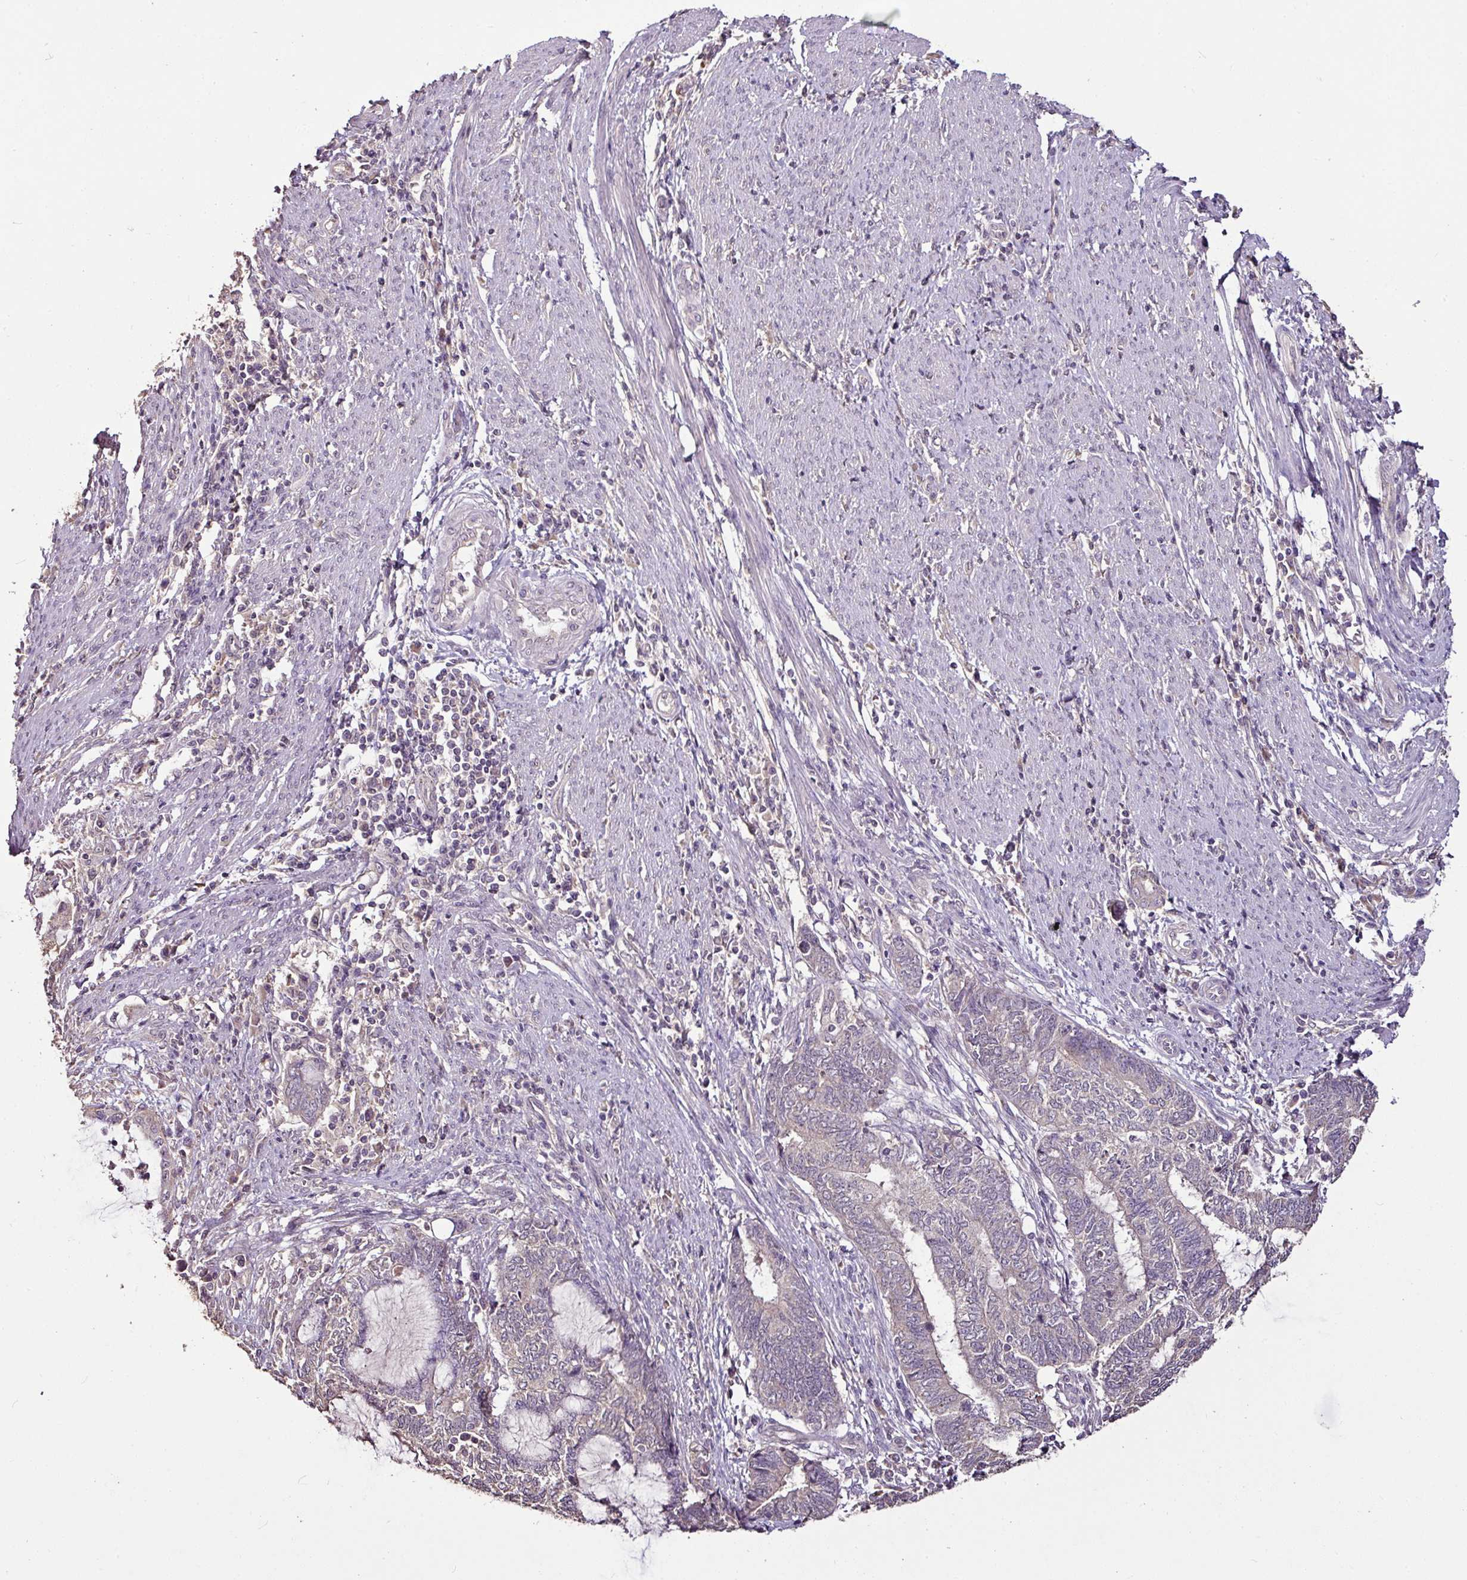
{"staining": {"intensity": "weak", "quantity": "<25%", "location": "cytoplasmic/membranous"}, "tissue": "endometrial cancer", "cell_type": "Tumor cells", "image_type": "cancer", "snomed": [{"axis": "morphology", "description": "Adenocarcinoma, NOS"}, {"axis": "topography", "description": "Uterus"}, {"axis": "topography", "description": "Endometrium"}], "caption": "Adenocarcinoma (endometrial) was stained to show a protein in brown. There is no significant expression in tumor cells.", "gene": "RPL38", "patient": {"sex": "female", "age": 70}}